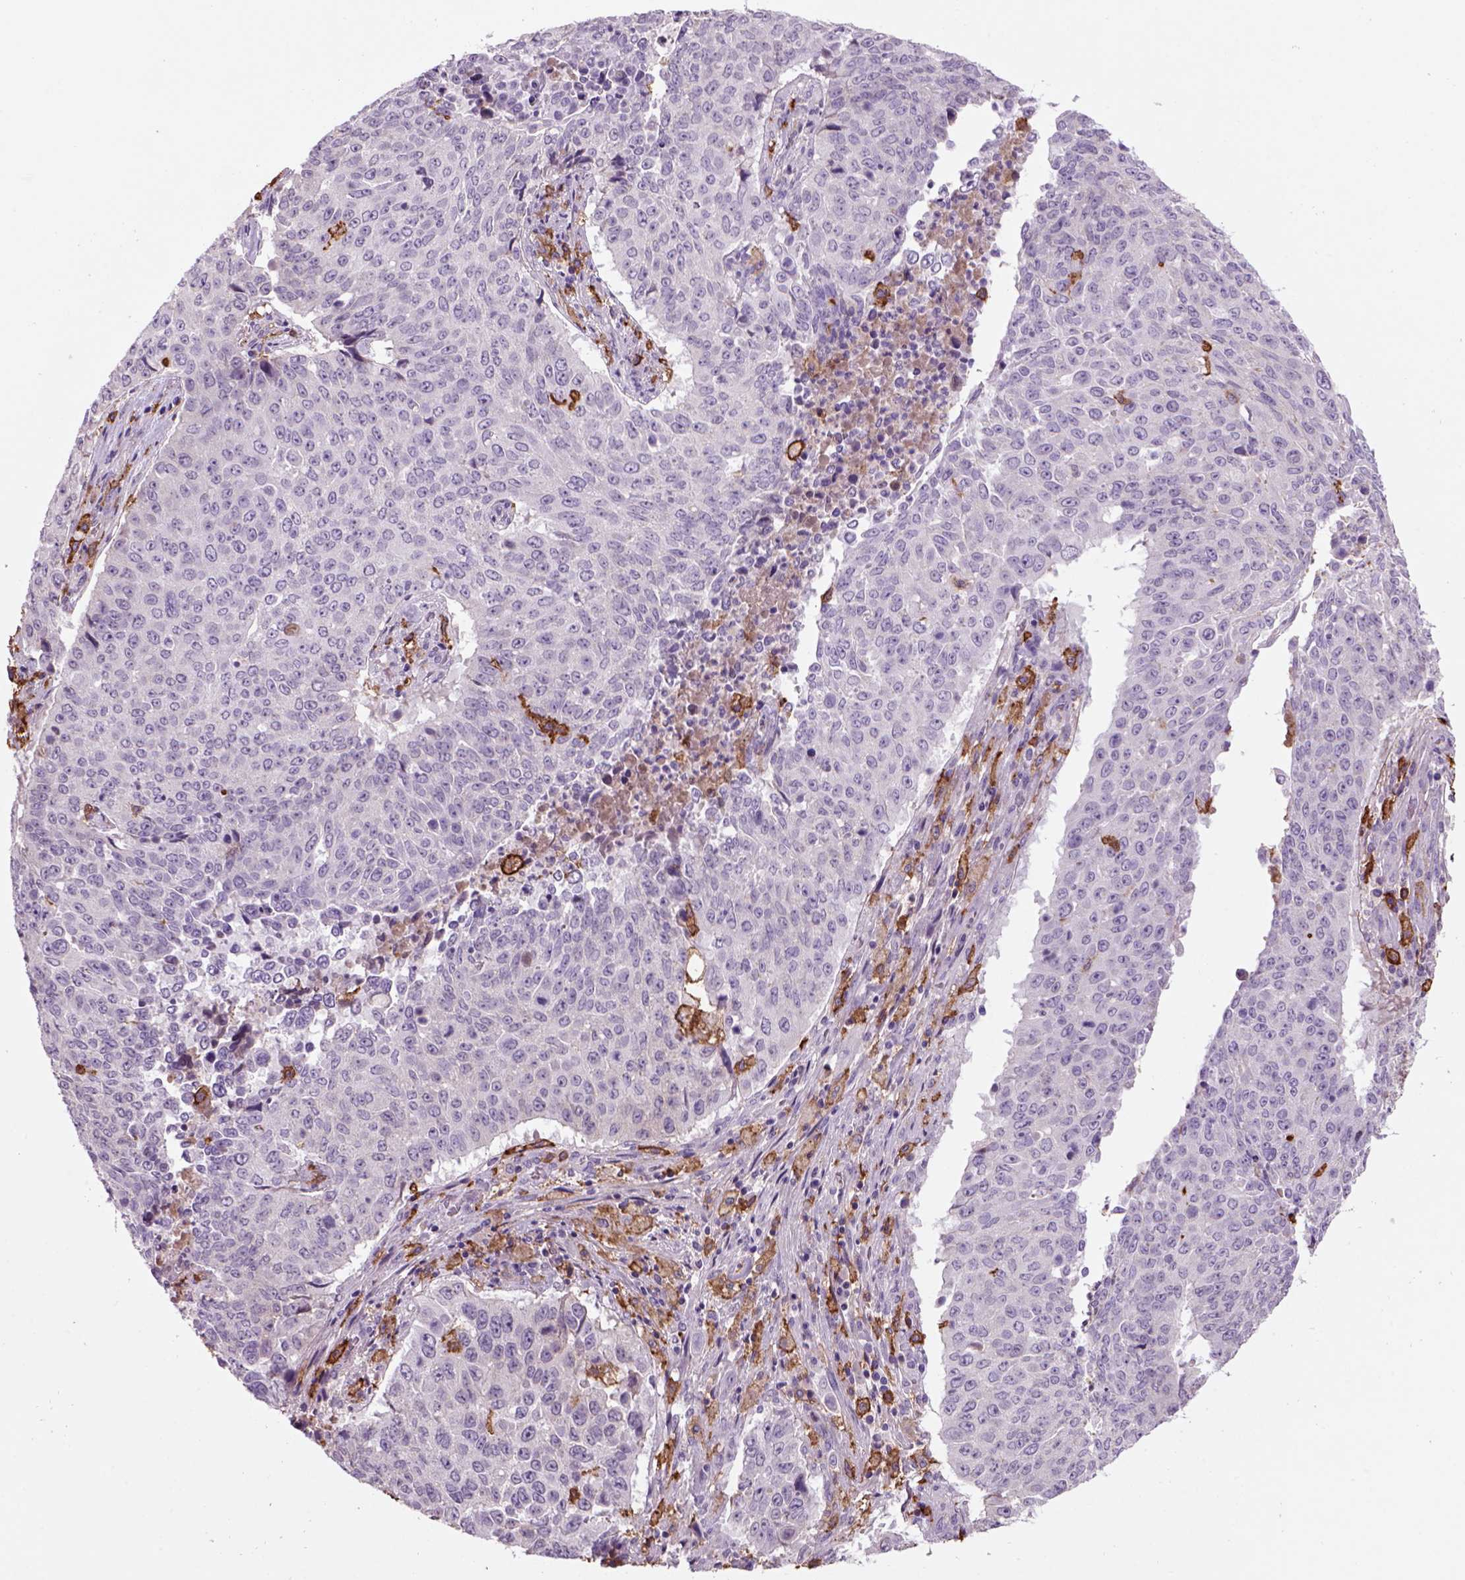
{"staining": {"intensity": "negative", "quantity": "none", "location": "none"}, "tissue": "lung cancer", "cell_type": "Tumor cells", "image_type": "cancer", "snomed": [{"axis": "morphology", "description": "Normal tissue, NOS"}, {"axis": "morphology", "description": "Squamous cell carcinoma, NOS"}, {"axis": "topography", "description": "Bronchus"}, {"axis": "topography", "description": "Lung"}], "caption": "Human lung squamous cell carcinoma stained for a protein using immunohistochemistry demonstrates no expression in tumor cells.", "gene": "CD14", "patient": {"sex": "male", "age": 64}}